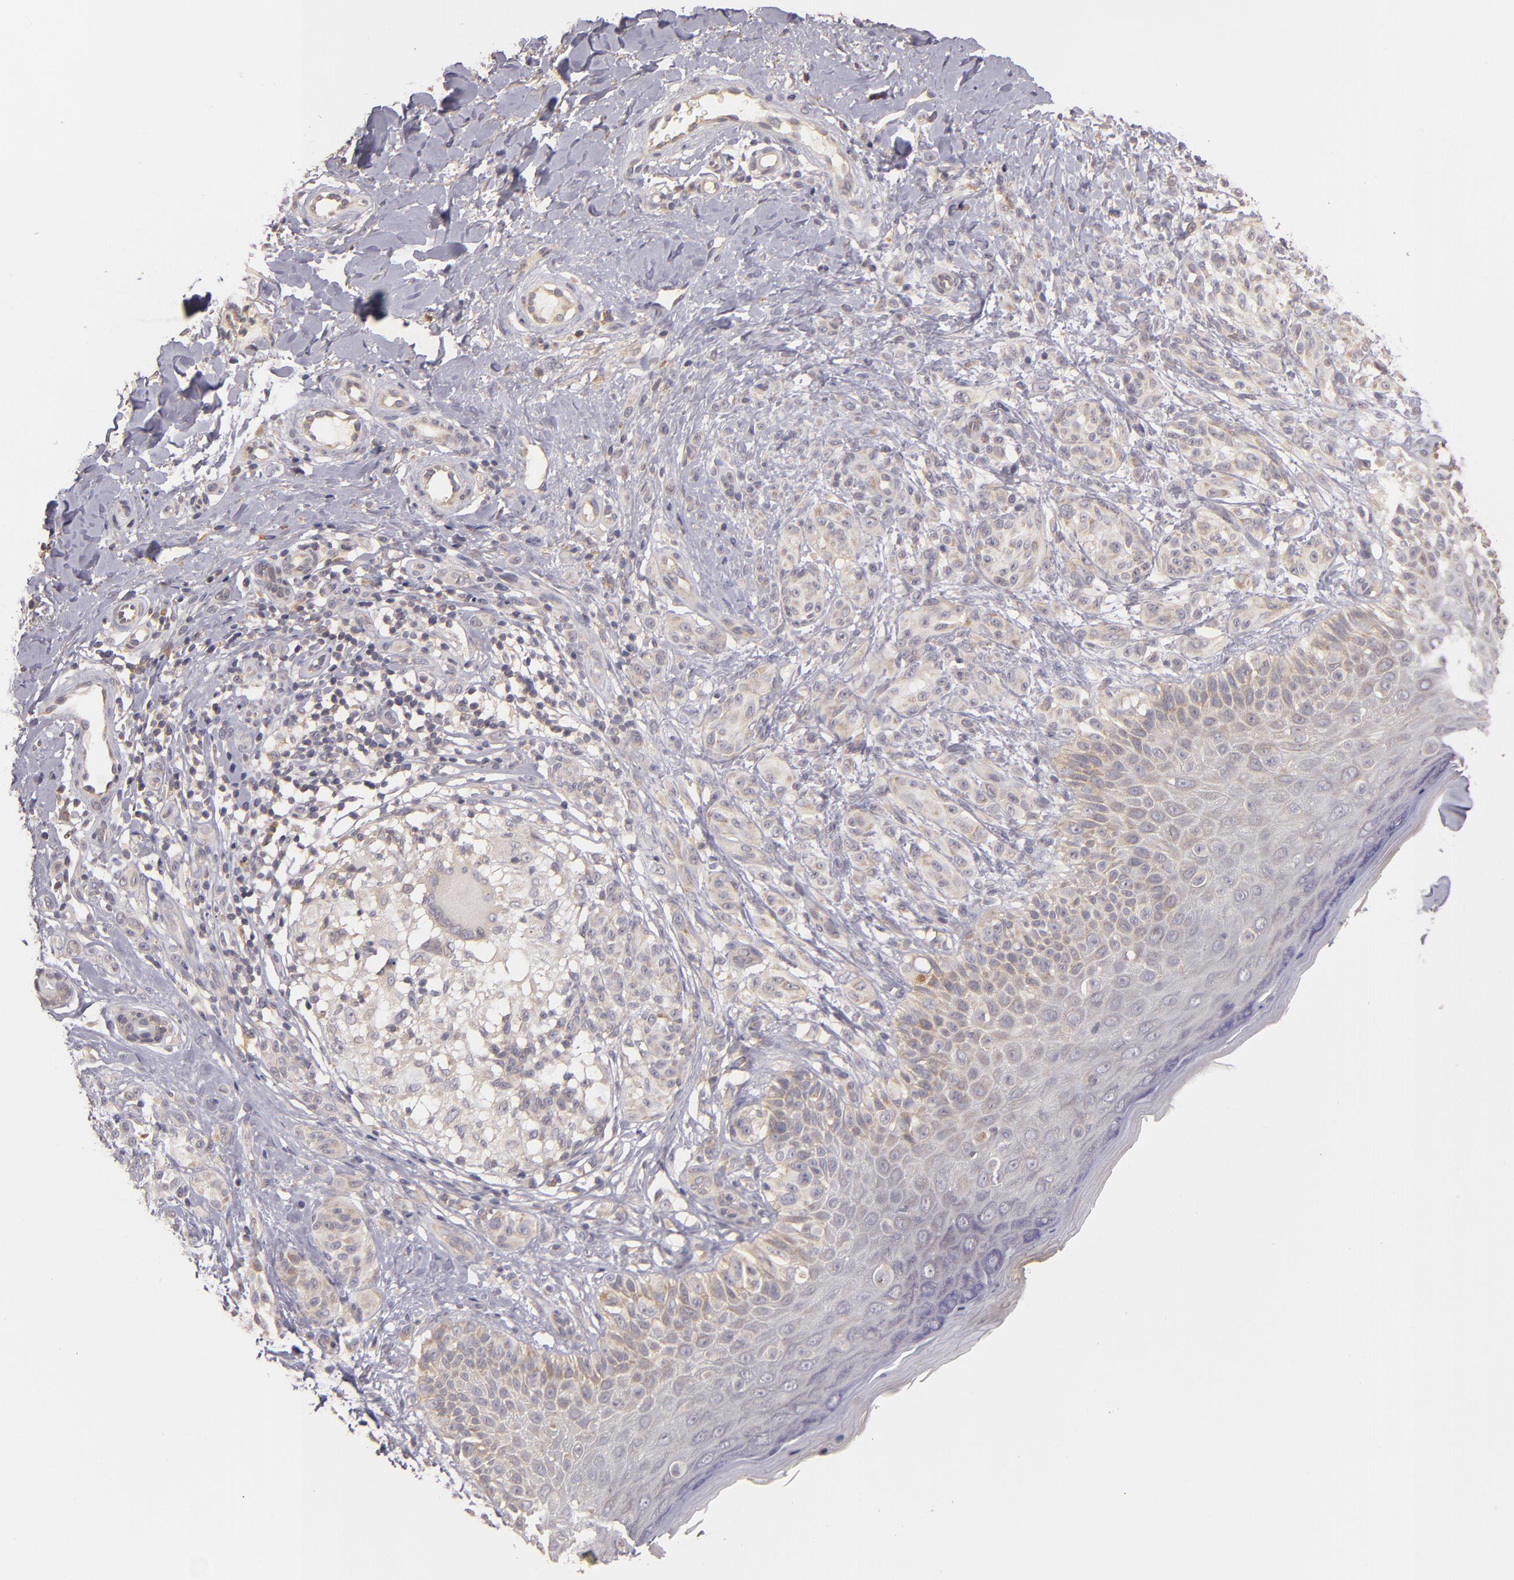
{"staining": {"intensity": "weak", "quantity": "25%-75%", "location": "cytoplasmic/membranous"}, "tissue": "melanoma", "cell_type": "Tumor cells", "image_type": "cancer", "snomed": [{"axis": "morphology", "description": "Malignant melanoma, NOS"}, {"axis": "topography", "description": "Skin"}], "caption": "About 25%-75% of tumor cells in human malignant melanoma exhibit weak cytoplasmic/membranous protein positivity as visualized by brown immunohistochemical staining.", "gene": "UPF3B", "patient": {"sex": "male", "age": 57}}